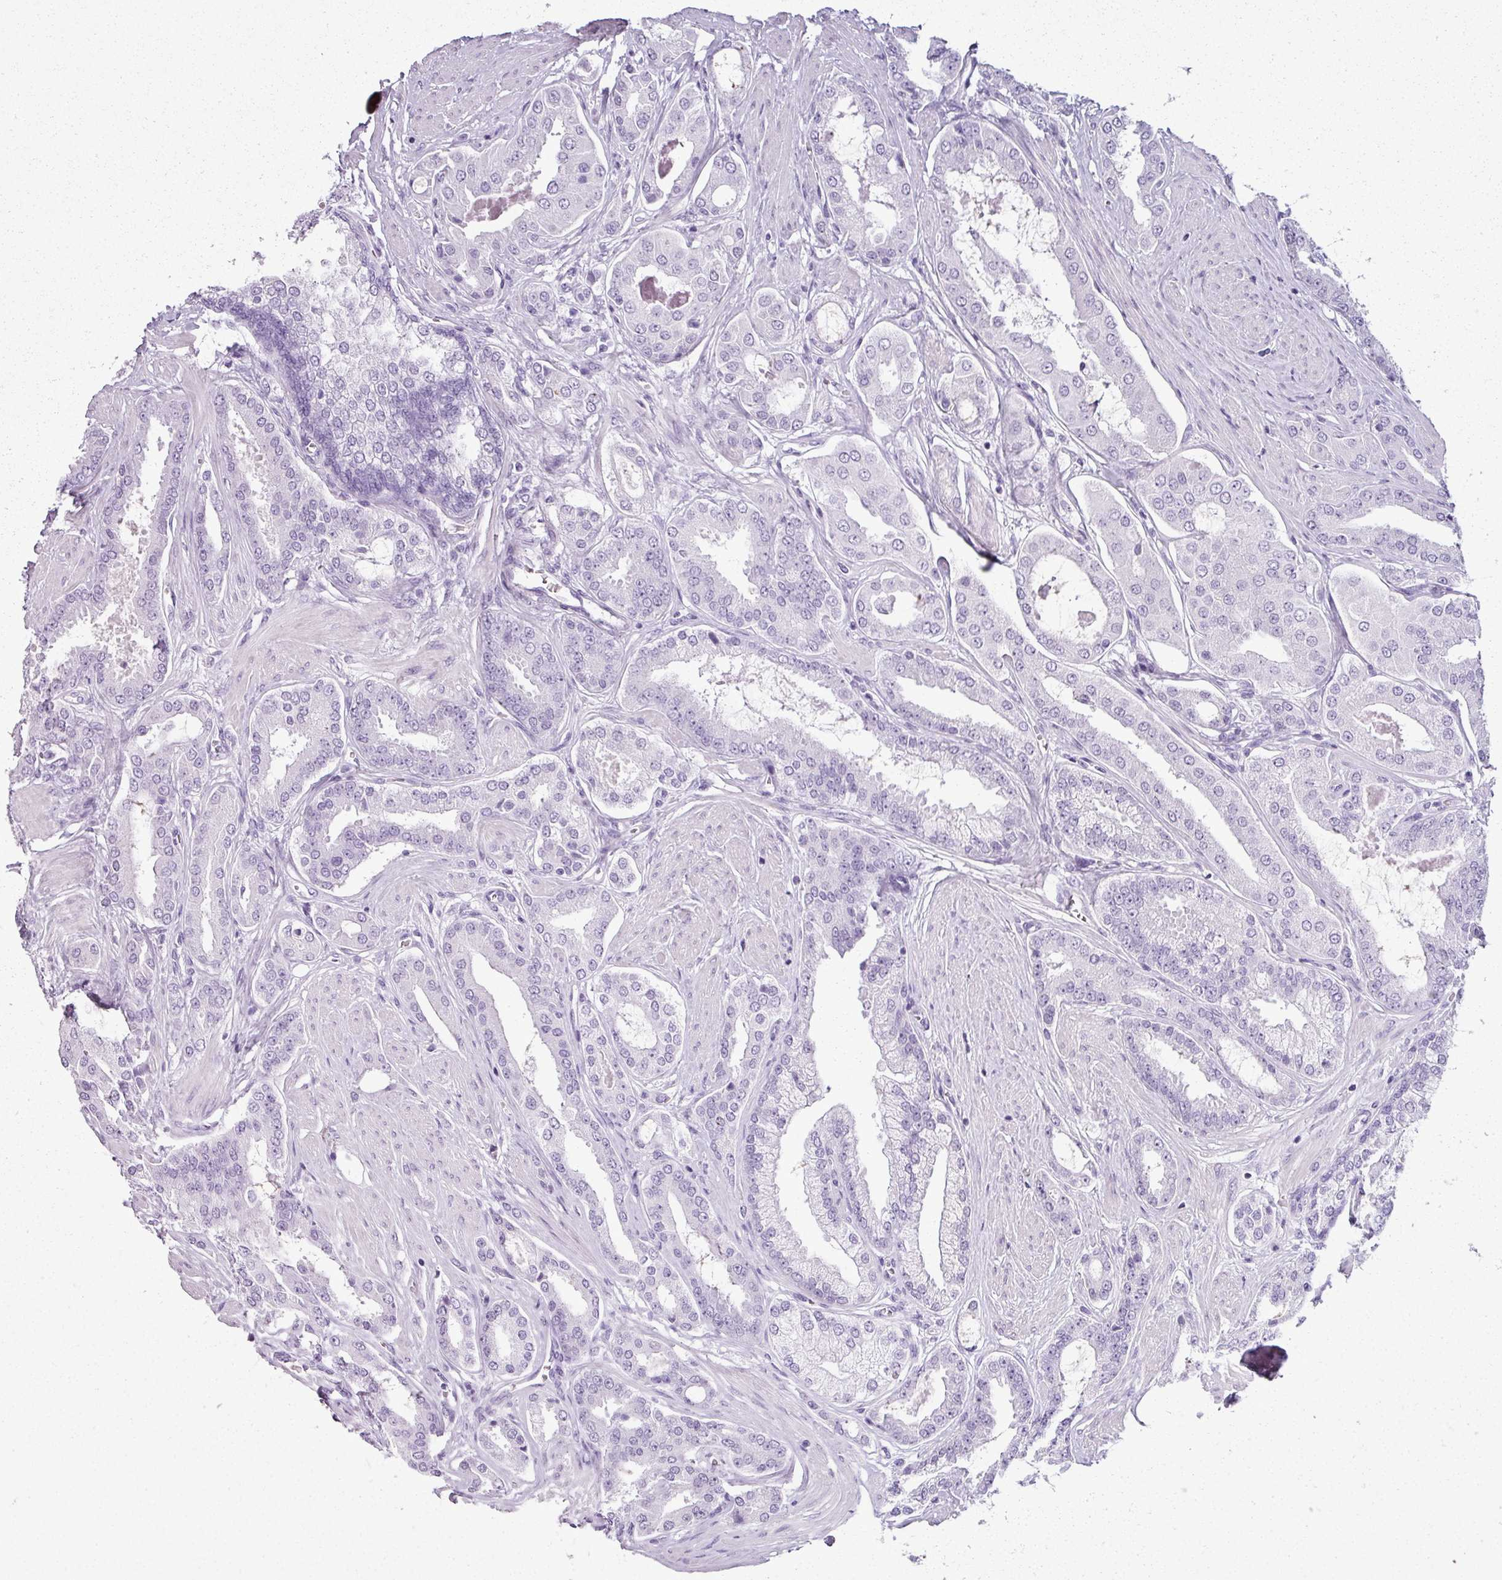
{"staining": {"intensity": "negative", "quantity": "none", "location": "none"}, "tissue": "prostate cancer", "cell_type": "Tumor cells", "image_type": "cancer", "snomed": [{"axis": "morphology", "description": "Adenocarcinoma, Low grade"}, {"axis": "topography", "description": "Prostate"}], "caption": "The photomicrograph displays no staining of tumor cells in low-grade adenocarcinoma (prostate).", "gene": "SCT", "patient": {"sex": "male", "age": 42}}